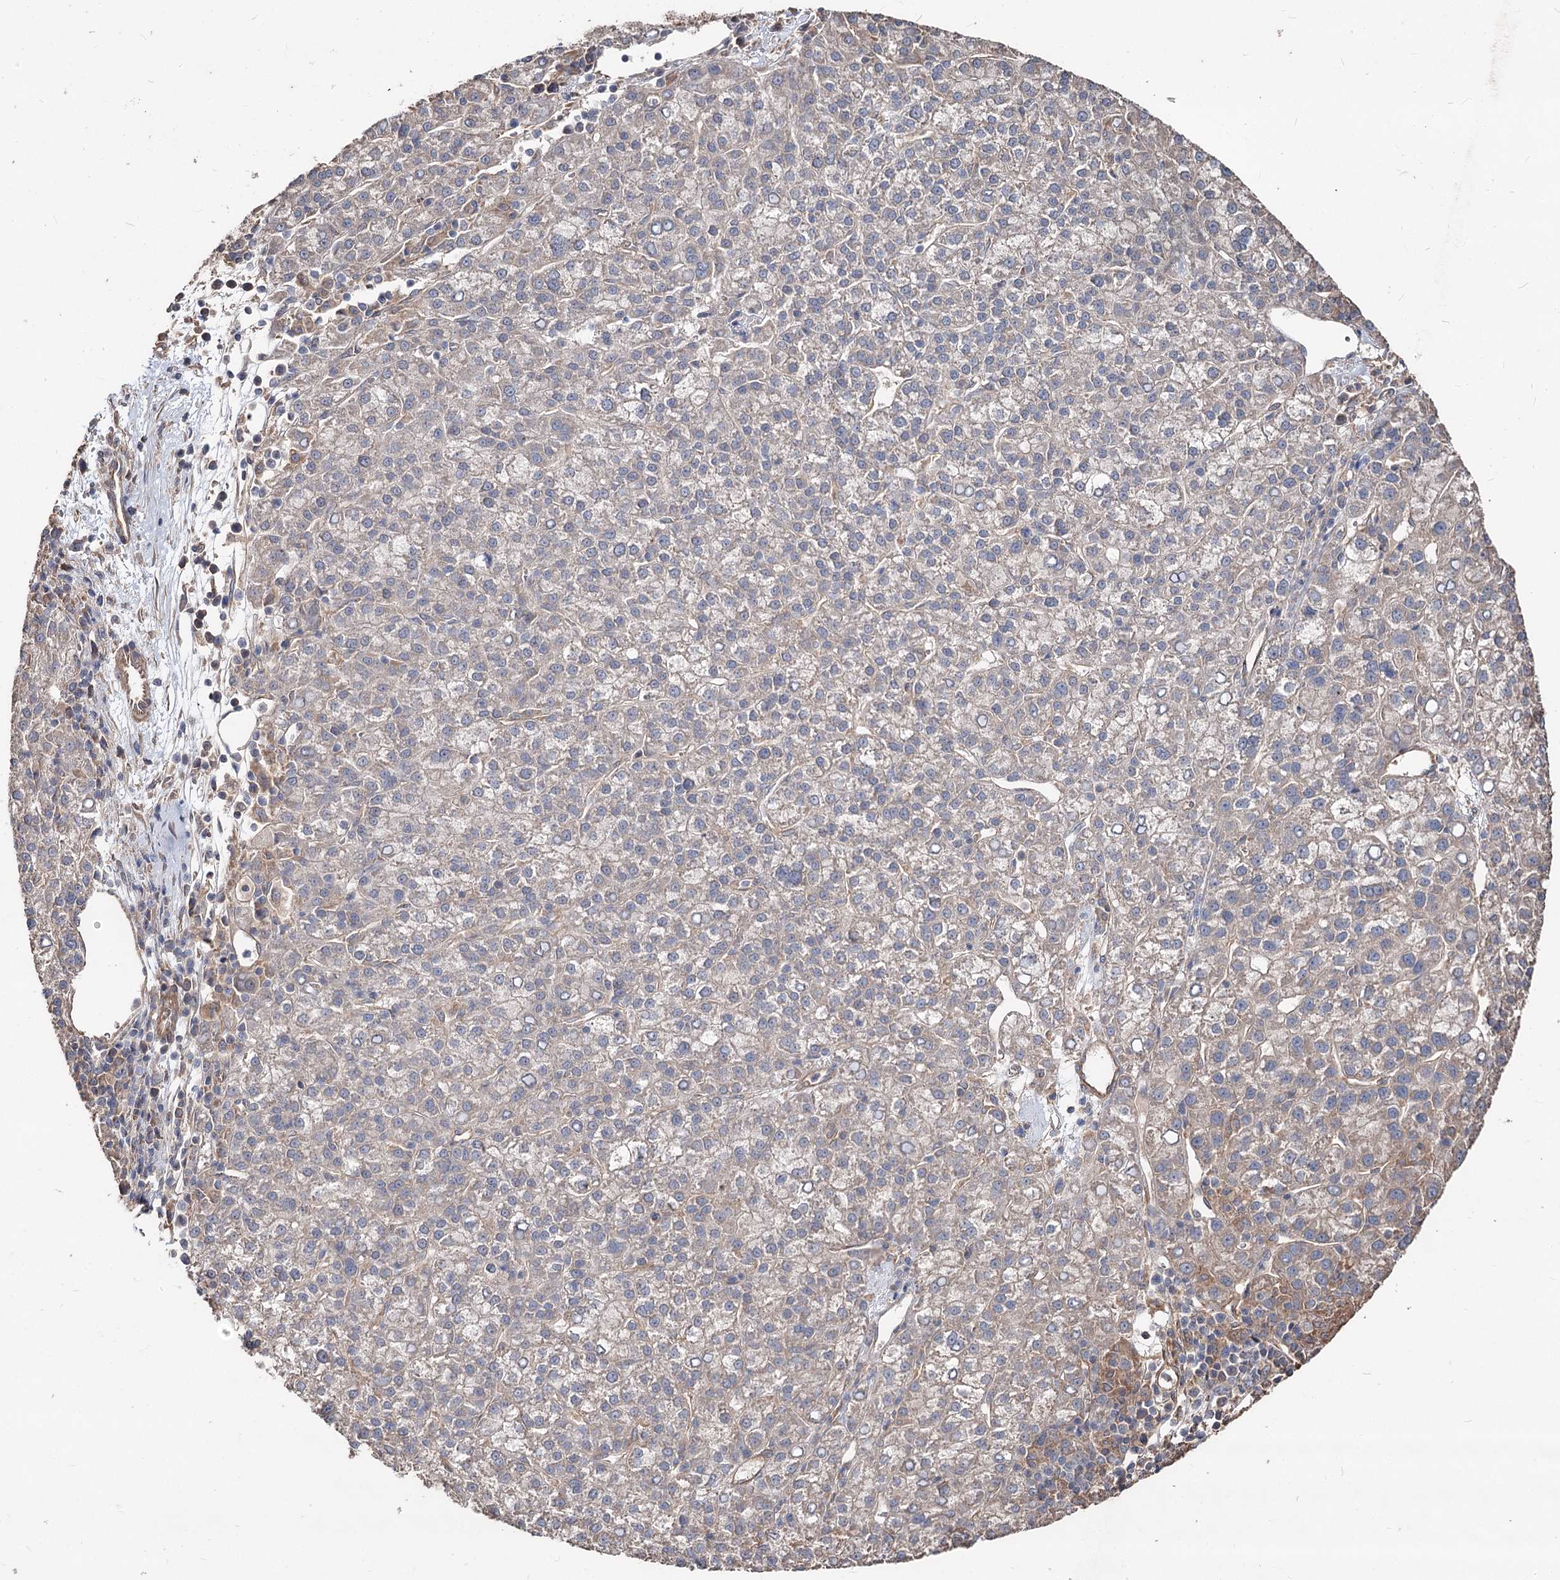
{"staining": {"intensity": "negative", "quantity": "none", "location": "none"}, "tissue": "liver cancer", "cell_type": "Tumor cells", "image_type": "cancer", "snomed": [{"axis": "morphology", "description": "Carcinoma, Hepatocellular, NOS"}, {"axis": "topography", "description": "Liver"}], "caption": "This is an immunohistochemistry photomicrograph of human liver cancer (hepatocellular carcinoma). There is no expression in tumor cells.", "gene": "SPART", "patient": {"sex": "female", "age": 58}}